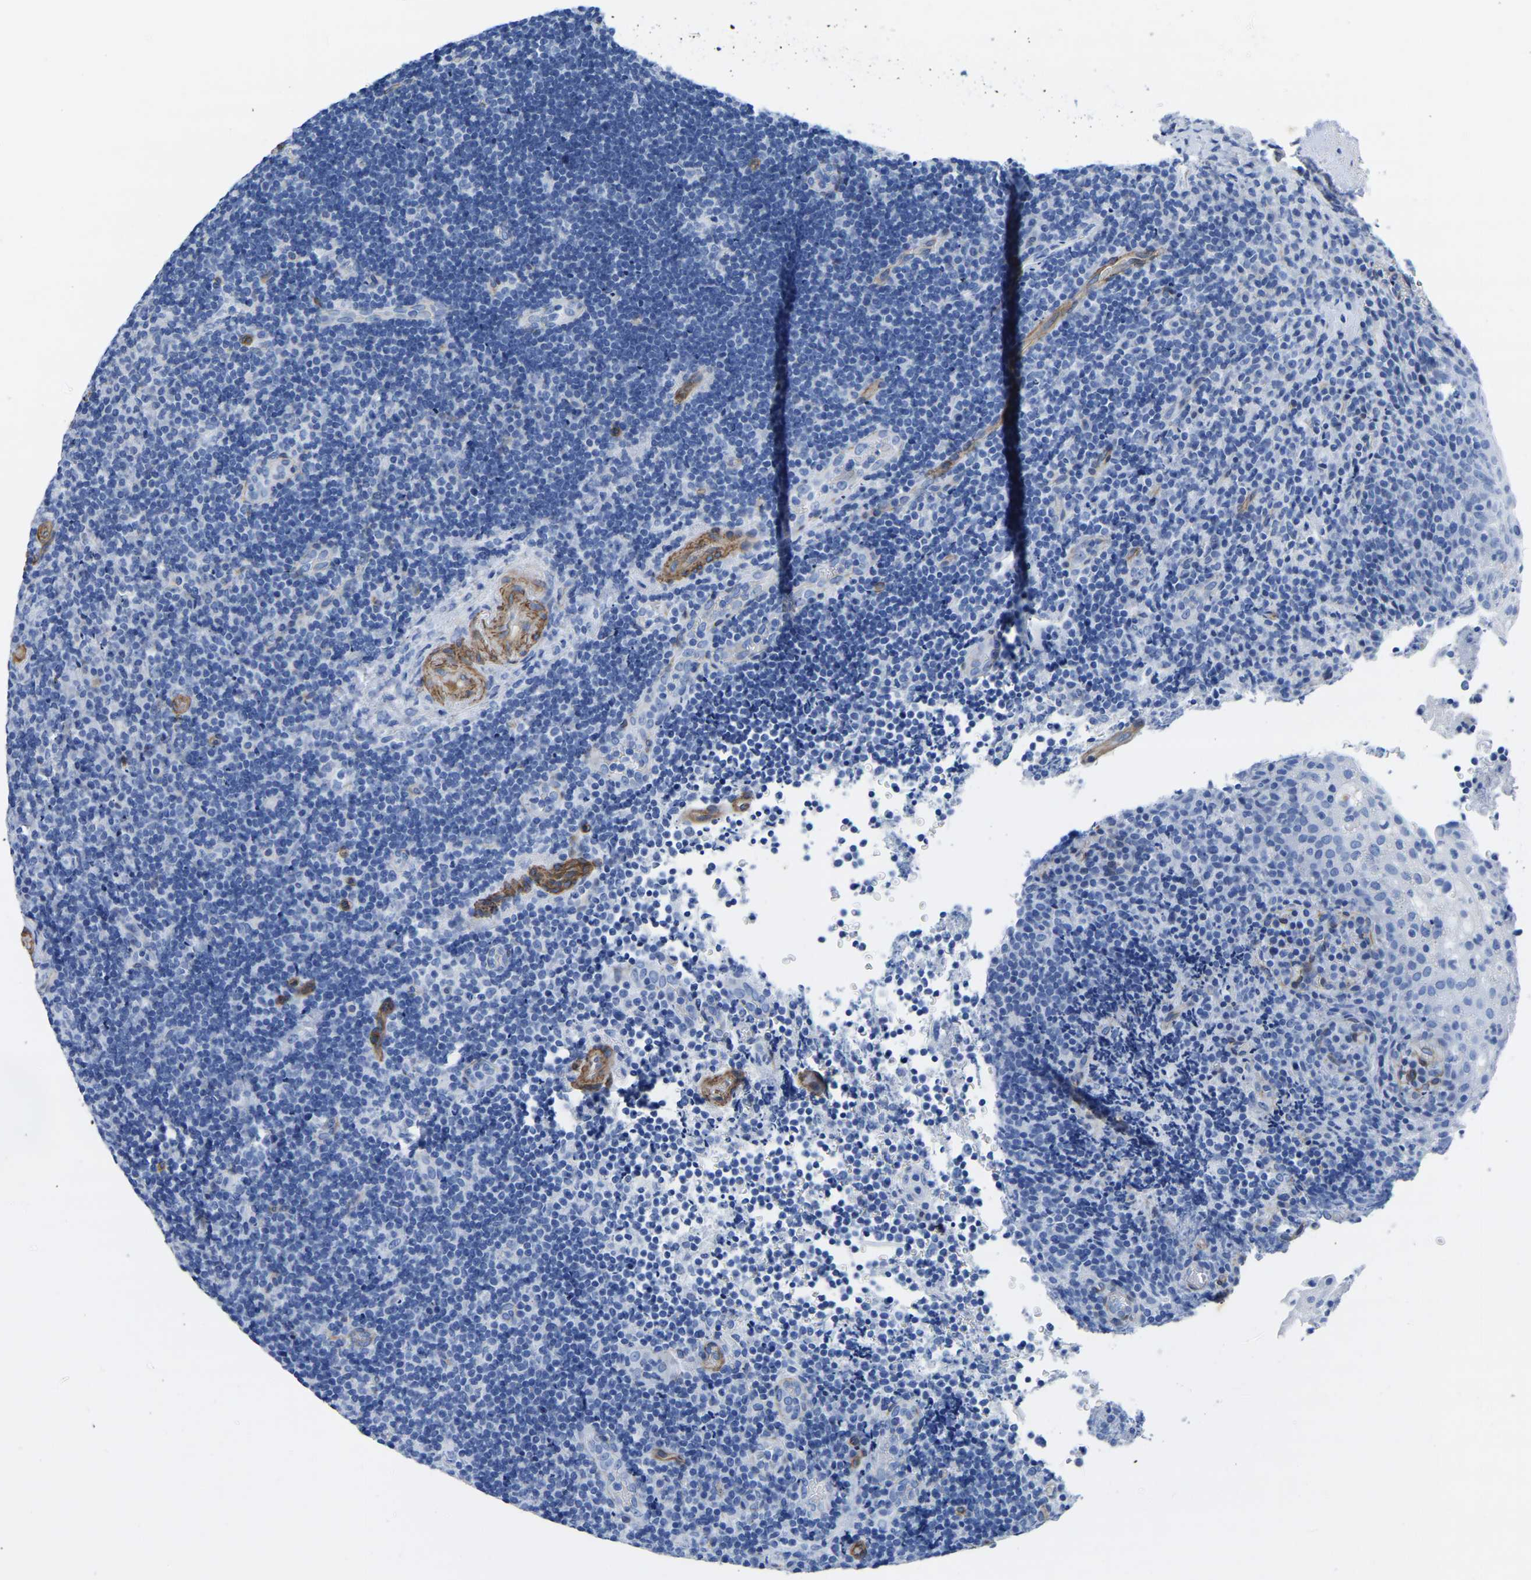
{"staining": {"intensity": "negative", "quantity": "none", "location": "none"}, "tissue": "lymphoma", "cell_type": "Tumor cells", "image_type": "cancer", "snomed": [{"axis": "morphology", "description": "Malignant lymphoma, non-Hodgkin's type, High grade"}, {"axis": "topography", "description": "Tonsil"}], "caption": "DAB (3,3'-diaminobenzidine) immunohistochemical staining of lymphoma reveals no significant positivity in tumor cells.", "gene": "SLC45A3", "patient": {"sex": "female", "age": 36}}